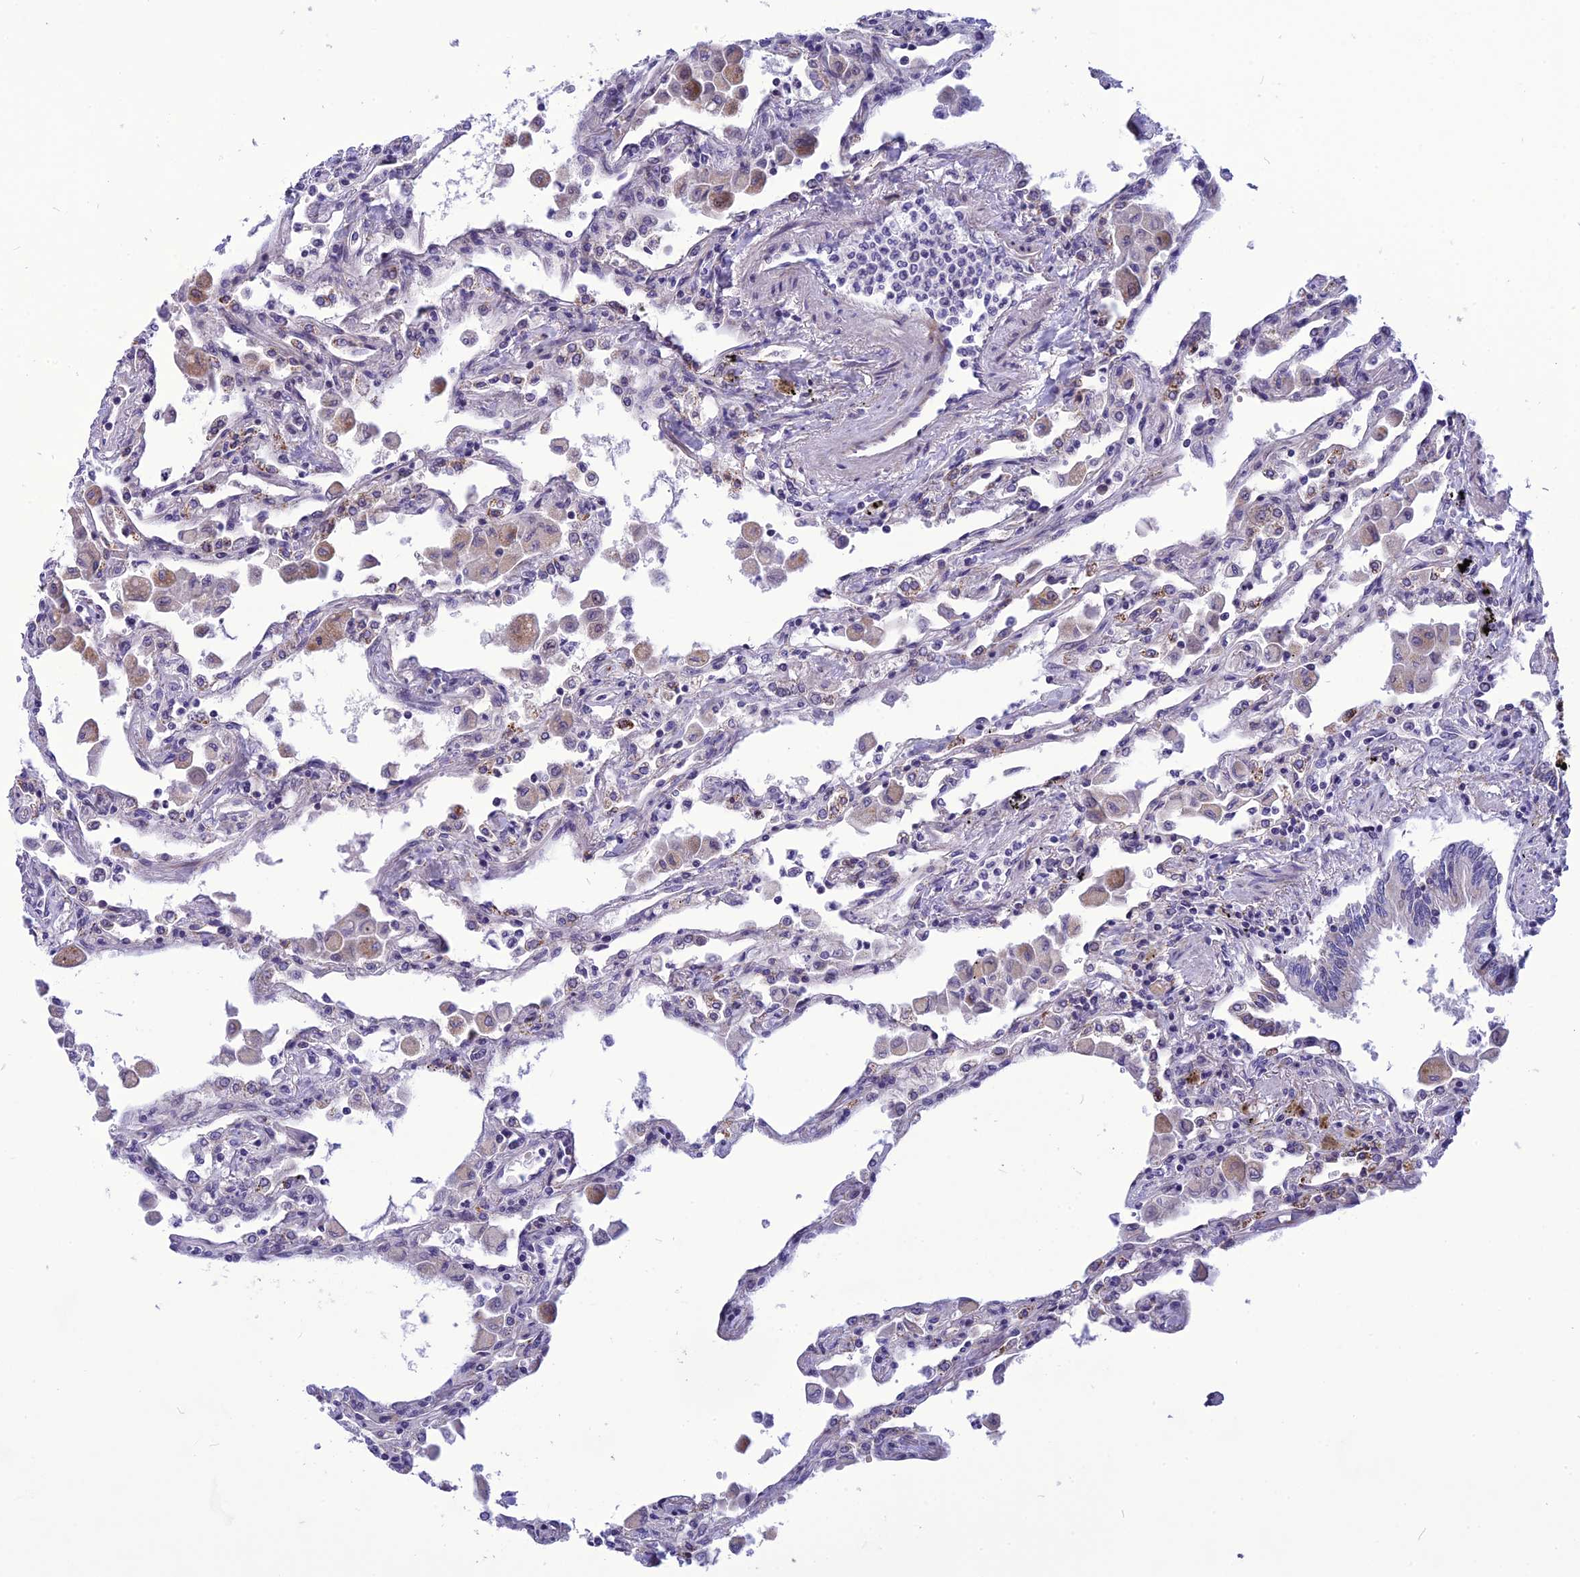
{"staining": {"intensity": "negative", "quantity": "none", "location": "none"}, "tissue": "lung", "cell_type": "Alveolar cells", "image_type": "normal", "snomed": [{"axis": "morphology", "description": "Normal tissue, NOS"}, {"axis": "topography", "description": "Bronchus"}, {"axis": "topography", "description": "Lung"}], "caption": "Immunohistochemistry (IHC) of unremarkable lung displays no positivity in alveolar cells. (Stains: DAB (3,3'-diaminobenzidine) IHC with hematoxylin counter stain, Microscopy: brightfield microscopy at high magnification).", "gene": "PSMF1", "patient": {"sex": "female", "age": 49}}